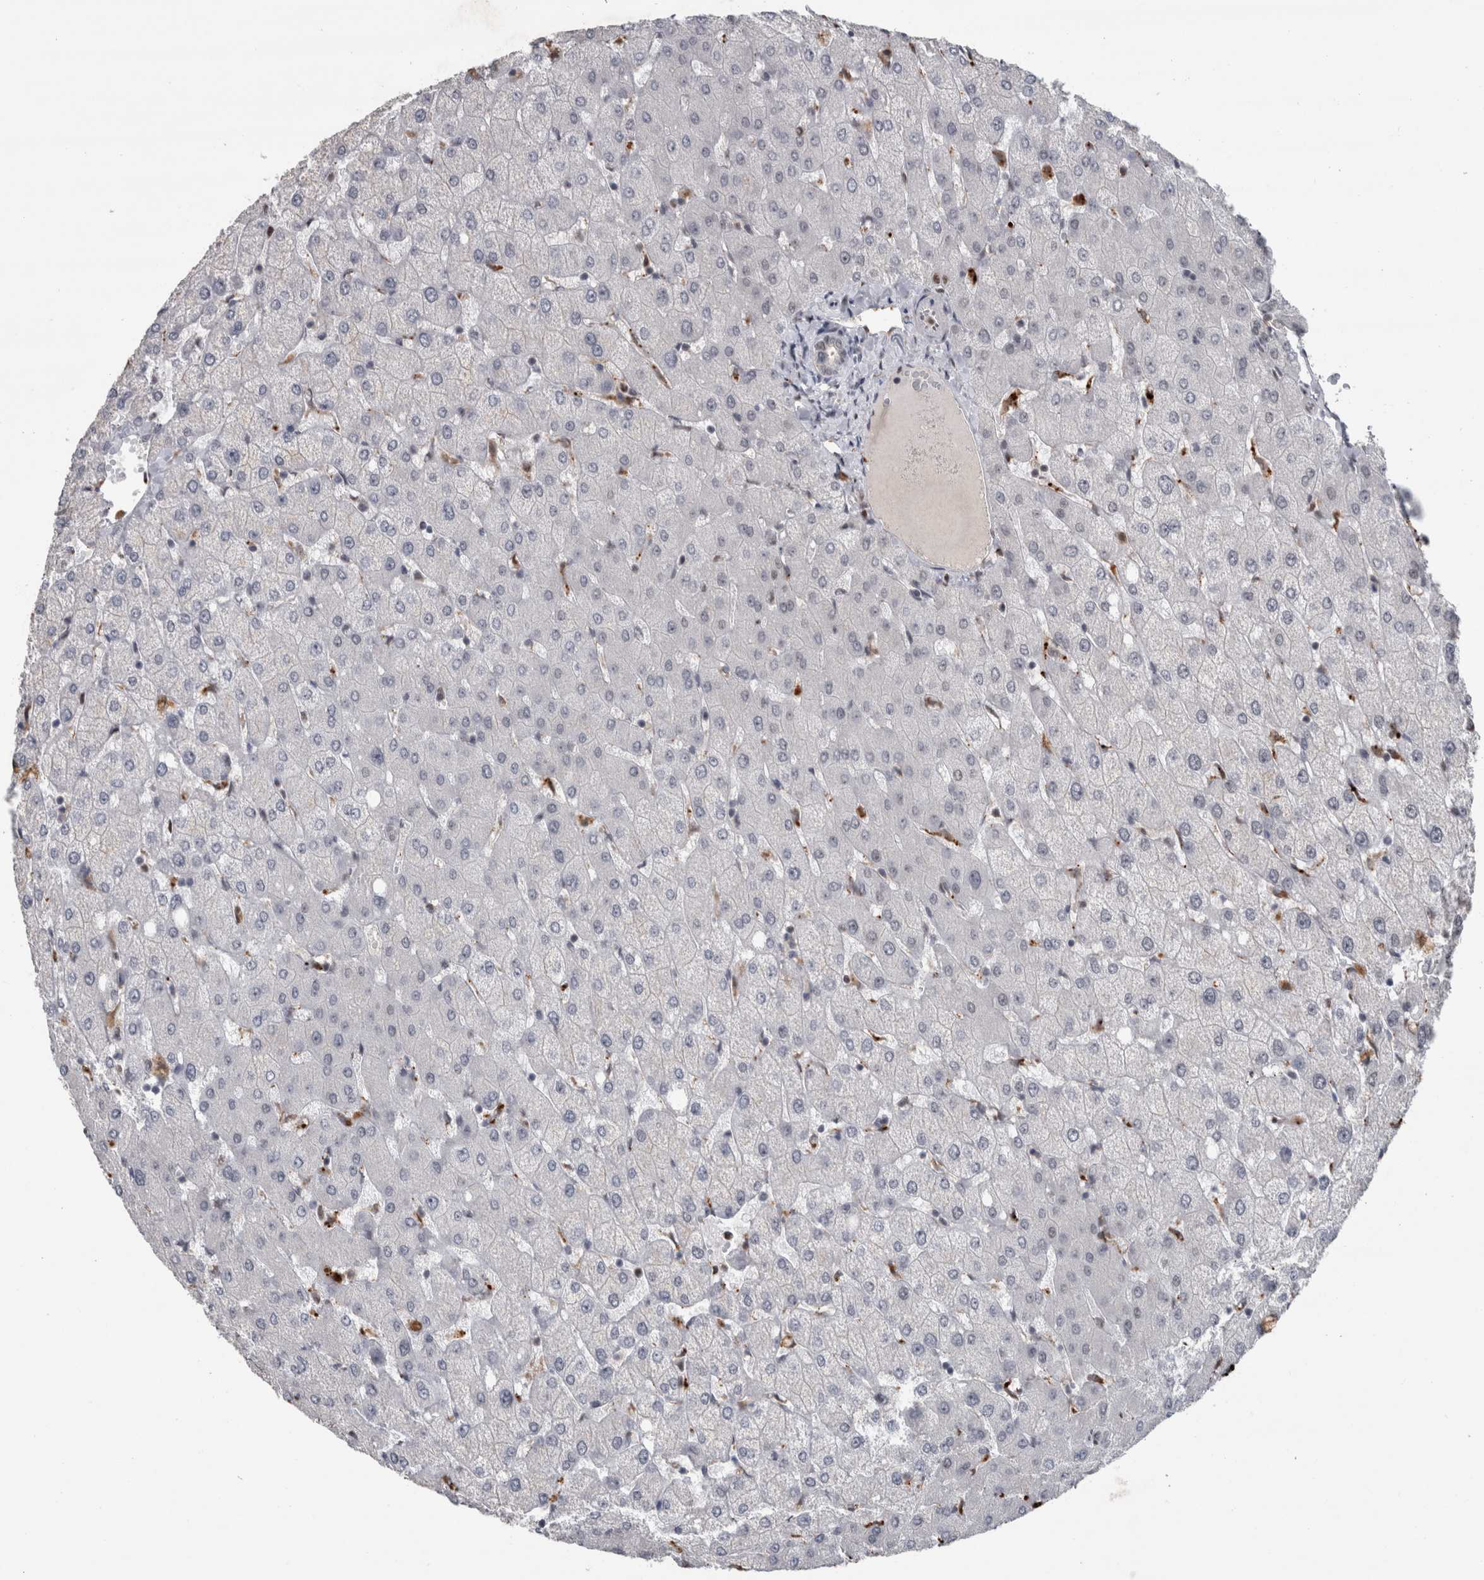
{"staining": {"intensity": "negative", "quantity": "none", "location": "none"}, "tissue": "liver", "cell_type": "Cholangiocytes", "image_type": "normal", "snomed": [{"axis": "morphology", "description": "Normal tissue, NOS"}, {"axis": "topography", "description": "Liver"}], "caption": "DAB (3,3'-diaminobenzidine) immunohistochemical staining of normal human liver shows no significant expression in cholangiocytes.", "gene": "POLD2", "patient": {"sex": "female", "age": 54}}